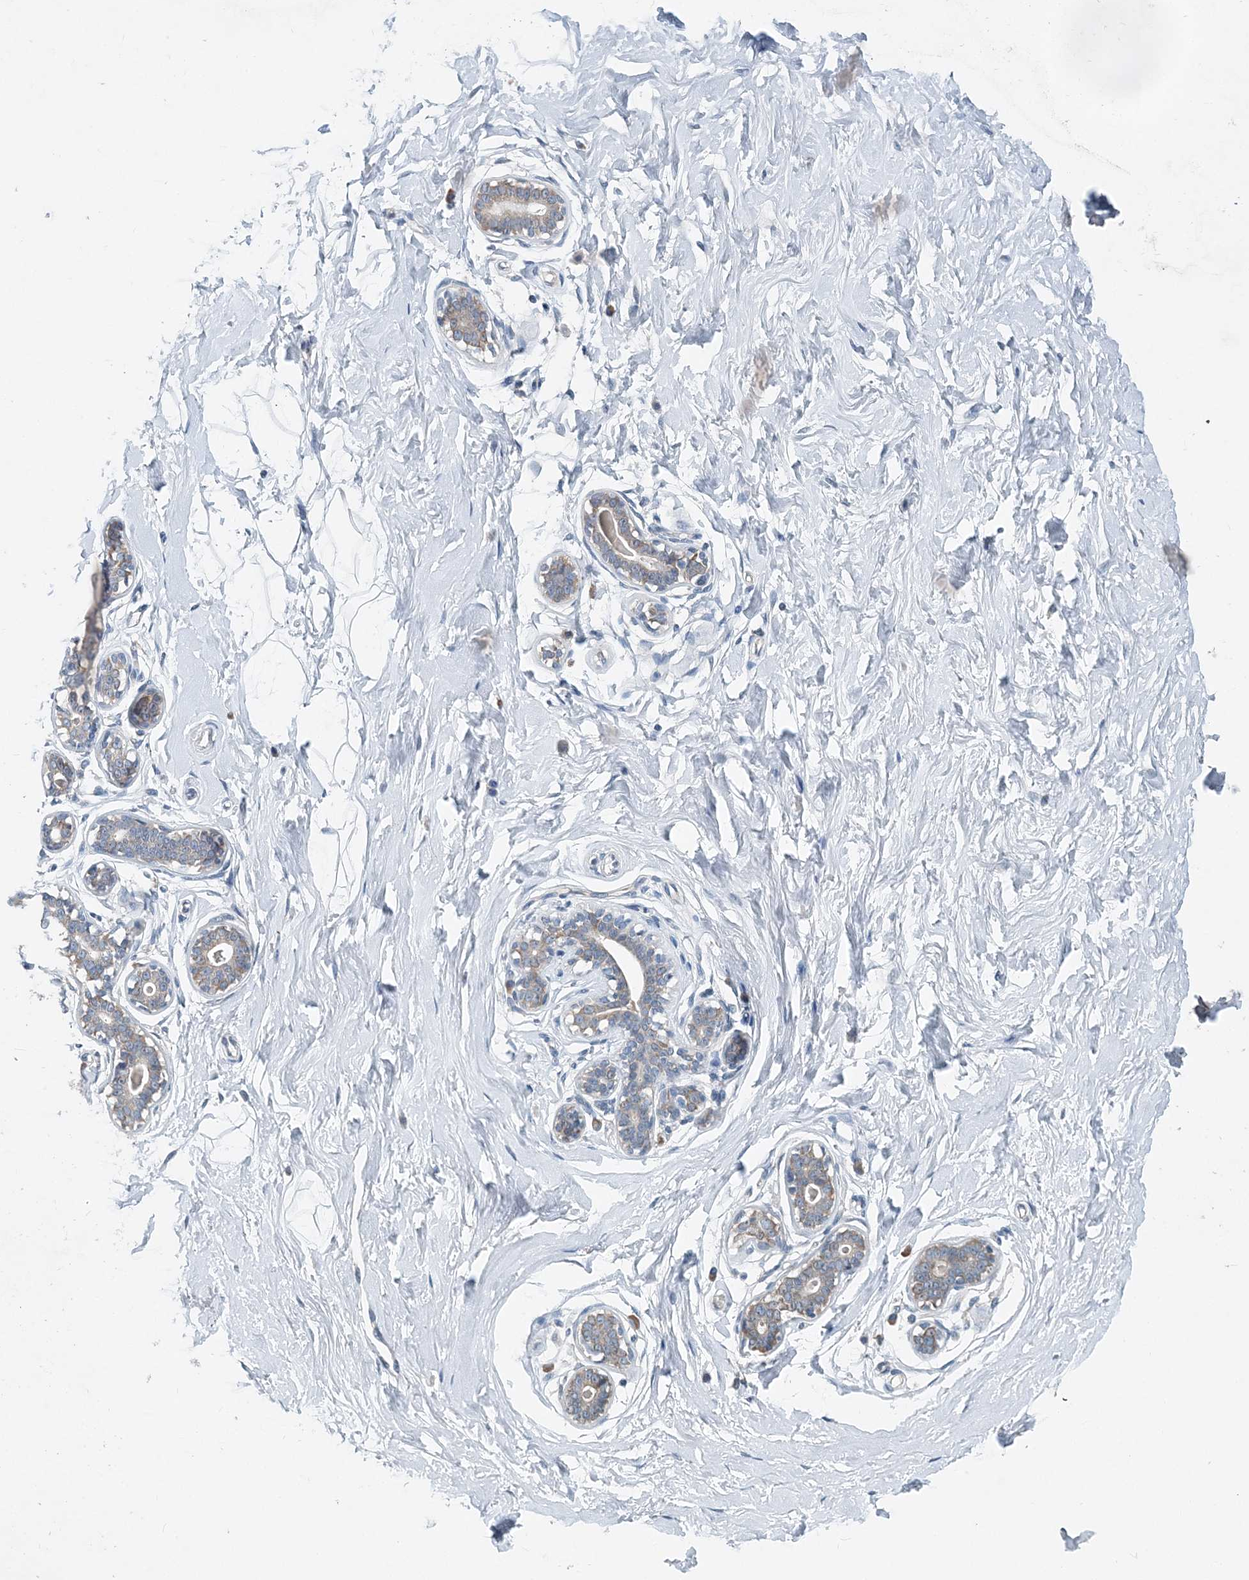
{"staining": {"intensity": "negative", "quantity": "none", "location": "none"}, "tissue": "breast", "cell_type": "Adipocytes", "image_type": "normal", "snomed": [{"axis": "morphology", "description": "Normal tissue, NOS"}, {"axis": "morphology", "description": "Adenoma, NOS"}, {"axis": "topography", "description": "Breast"}], "caption": "High power microscopy histopathology image of an immunohistochemistry histopathology image of benign breast, revealing no significant positivity in adipocytes.", "gene": "EEF1A2", "patient": {"sex": "female", "age": 23}}